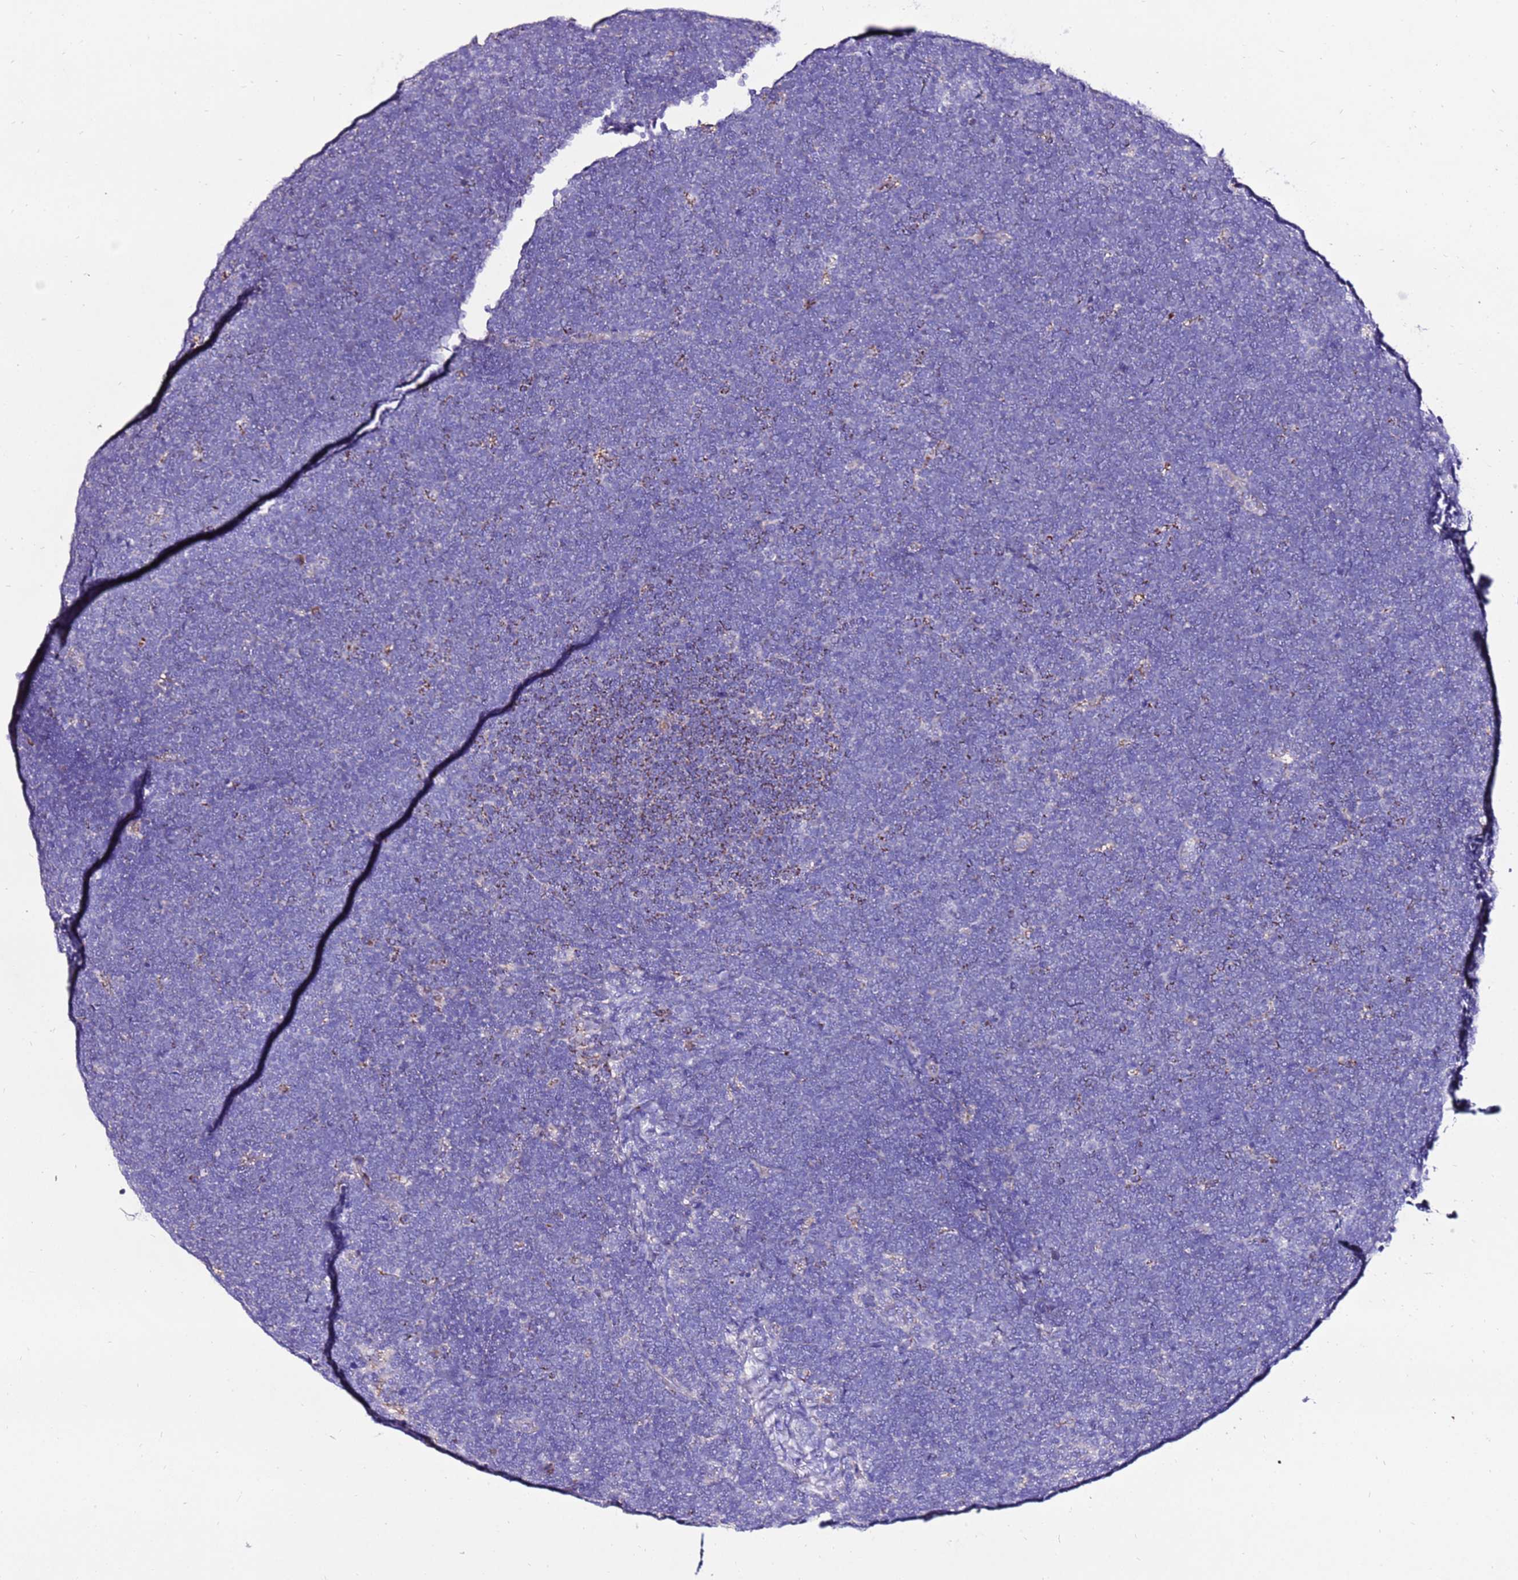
{"staining": {"intensity": "moderate", "quantity": "<25%", "location": "cytoplasmic/membranous"}, "tissue": "lymphoma", "cell_type": "Tumor cells", "image_type": "cancer", "snomed": [{"axis": "morphology", "description": "Malignant lymphoma, non-Hodgkin's type, High grade"}, {"axis": "topography", "description": "Lymph node"}], "caption": "Moderate cytoplasmic/membranous protein positivity is identified in approximately <25% of tumor cells in malignant lymphoma, non-Hodgkin's type (high-grade).", "gene": "TMEM106C", "patient": {"sex": "male", "age": 13}}